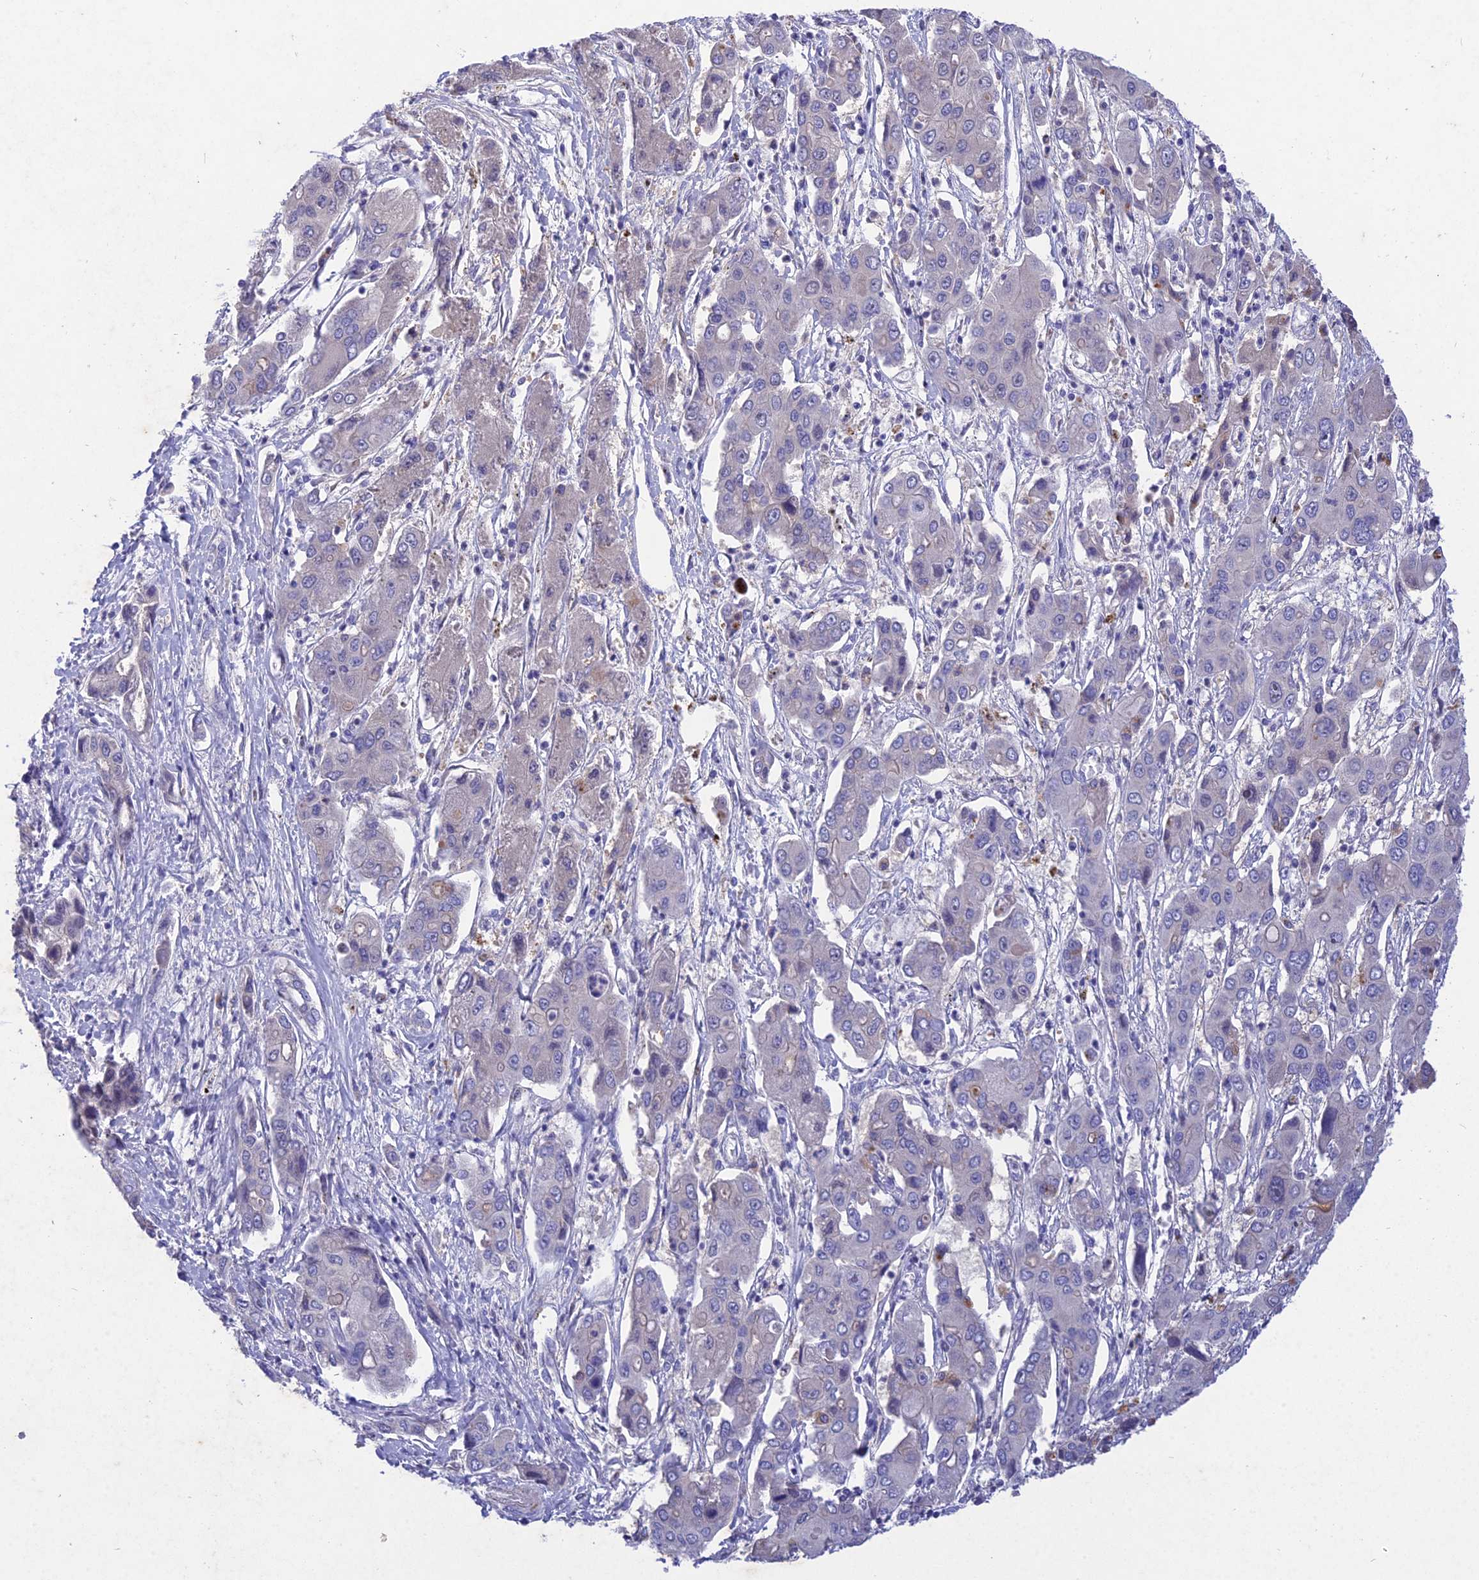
{"staining": {"intensity": "negative", "quantity": "none", "location": "none"}, "tissue": "liver cancer", "cell_type": "Tumor cells", "image_type": "cancer", "snomed": [{"axis": "morphology", "description": "Cholangiocarcinoma"}, {"axis": "topography", "description": "Liver"}], "caption": "A histopathology image of liver cholangiocarcinoma stained for a protein reveals no brown staining in tumor cells.", "gene": "DEFB119", "patient": {"sex": "male", "age": 67}}